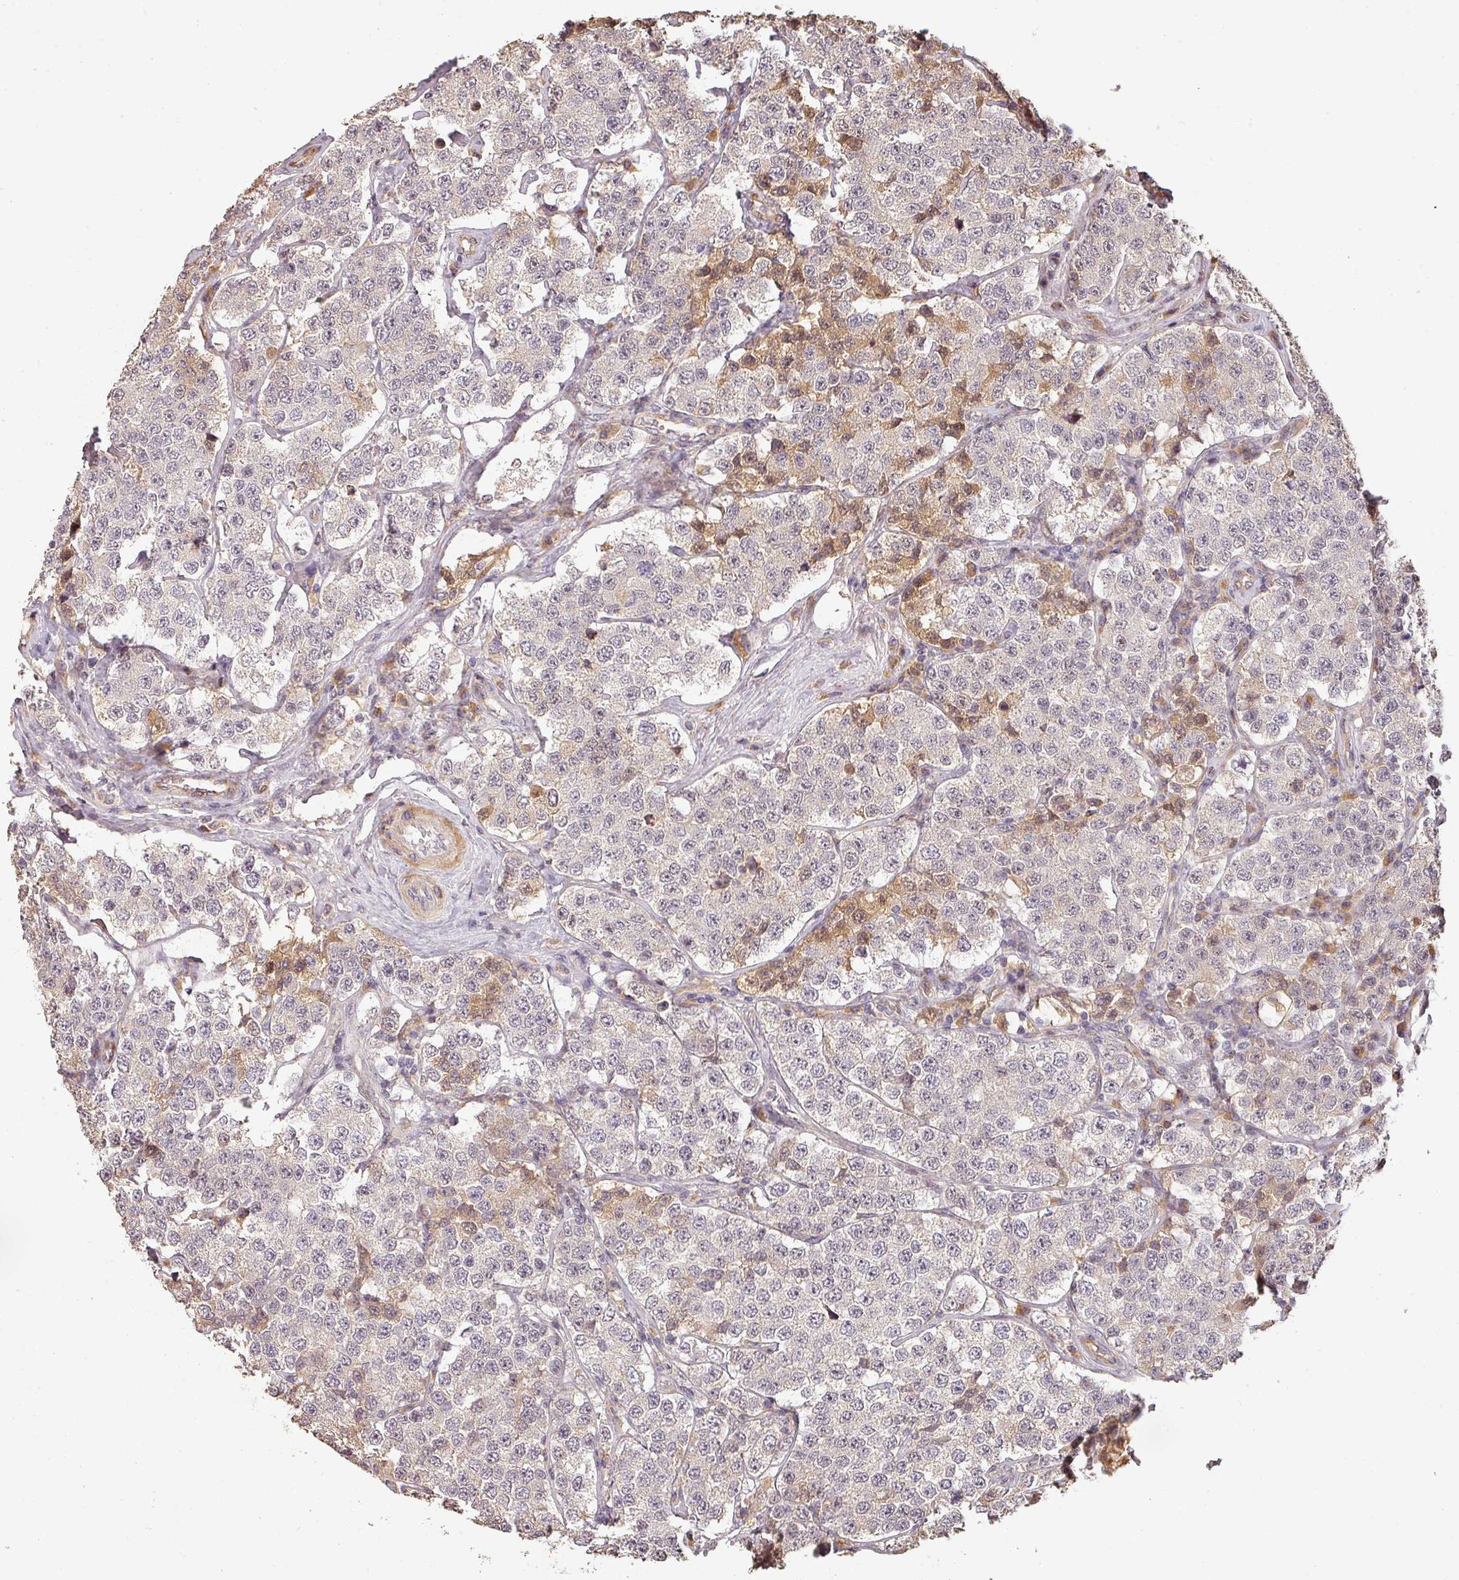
{"staining": {"intensity": "negative", "quantity": "none", "location": "none"}, "tissue": "testis cancer", "cell_type": "Tumor cells", "image_type": "cancer", "snomed": [{"axis": "morphology", "description": "Seminoma, NOS"}, {"axis": "topography", "description": "Testis"}], "caption": "Immunohistochemical staining of human testis cancer displays no significant staining in tumor cells.", "gene": "BPIFB3", "patient": {"sex": "male", "age": 34}}